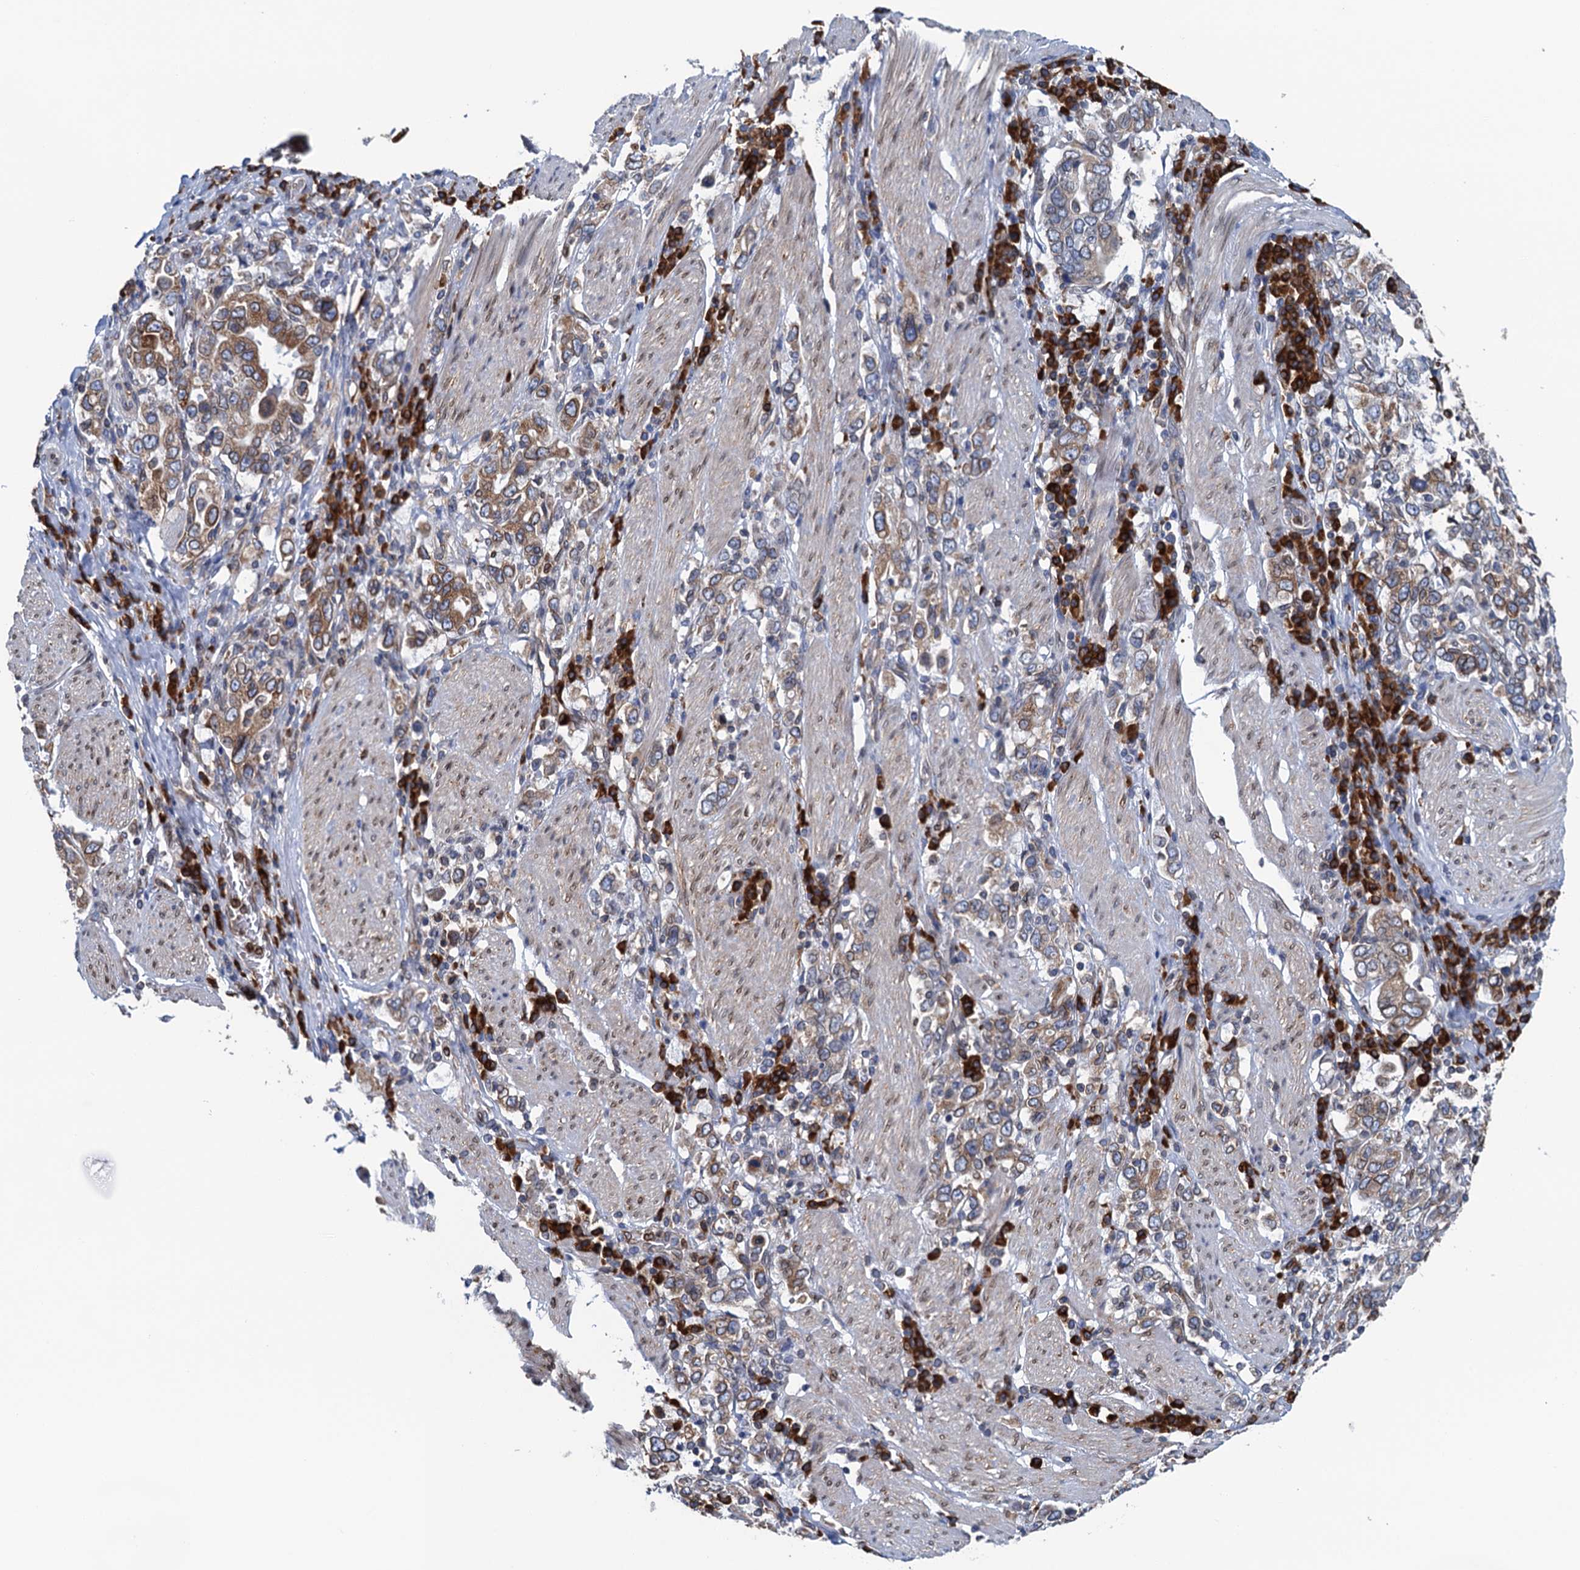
{"staining": {"intensity": "moderate", "quantity": ">75%", "location": "cytoplasmic/membranous"}, "tissue": "stomach cancer", "cell_type": "Tumor cells", "image_type": "cancer", "snomed": [{"axis": "morphology", "description": "Adenocarcinoma, NOS"}, {"axis": "topography", "description": "Stomach, upper"}], "caption": "Stomach cancer tissue reveals moderate cytoplasmic/membranous staining in about >75% of tumor cells, visualized by immunohistochemistry. (Stains: DAB (3,3'-diaminobenzidine) in brown, nuclei in blue, Microscopy: brightfield microscopy at high magnification).", "gene": "TMEM205", "patient": {"sex": "male", "age": 62}}